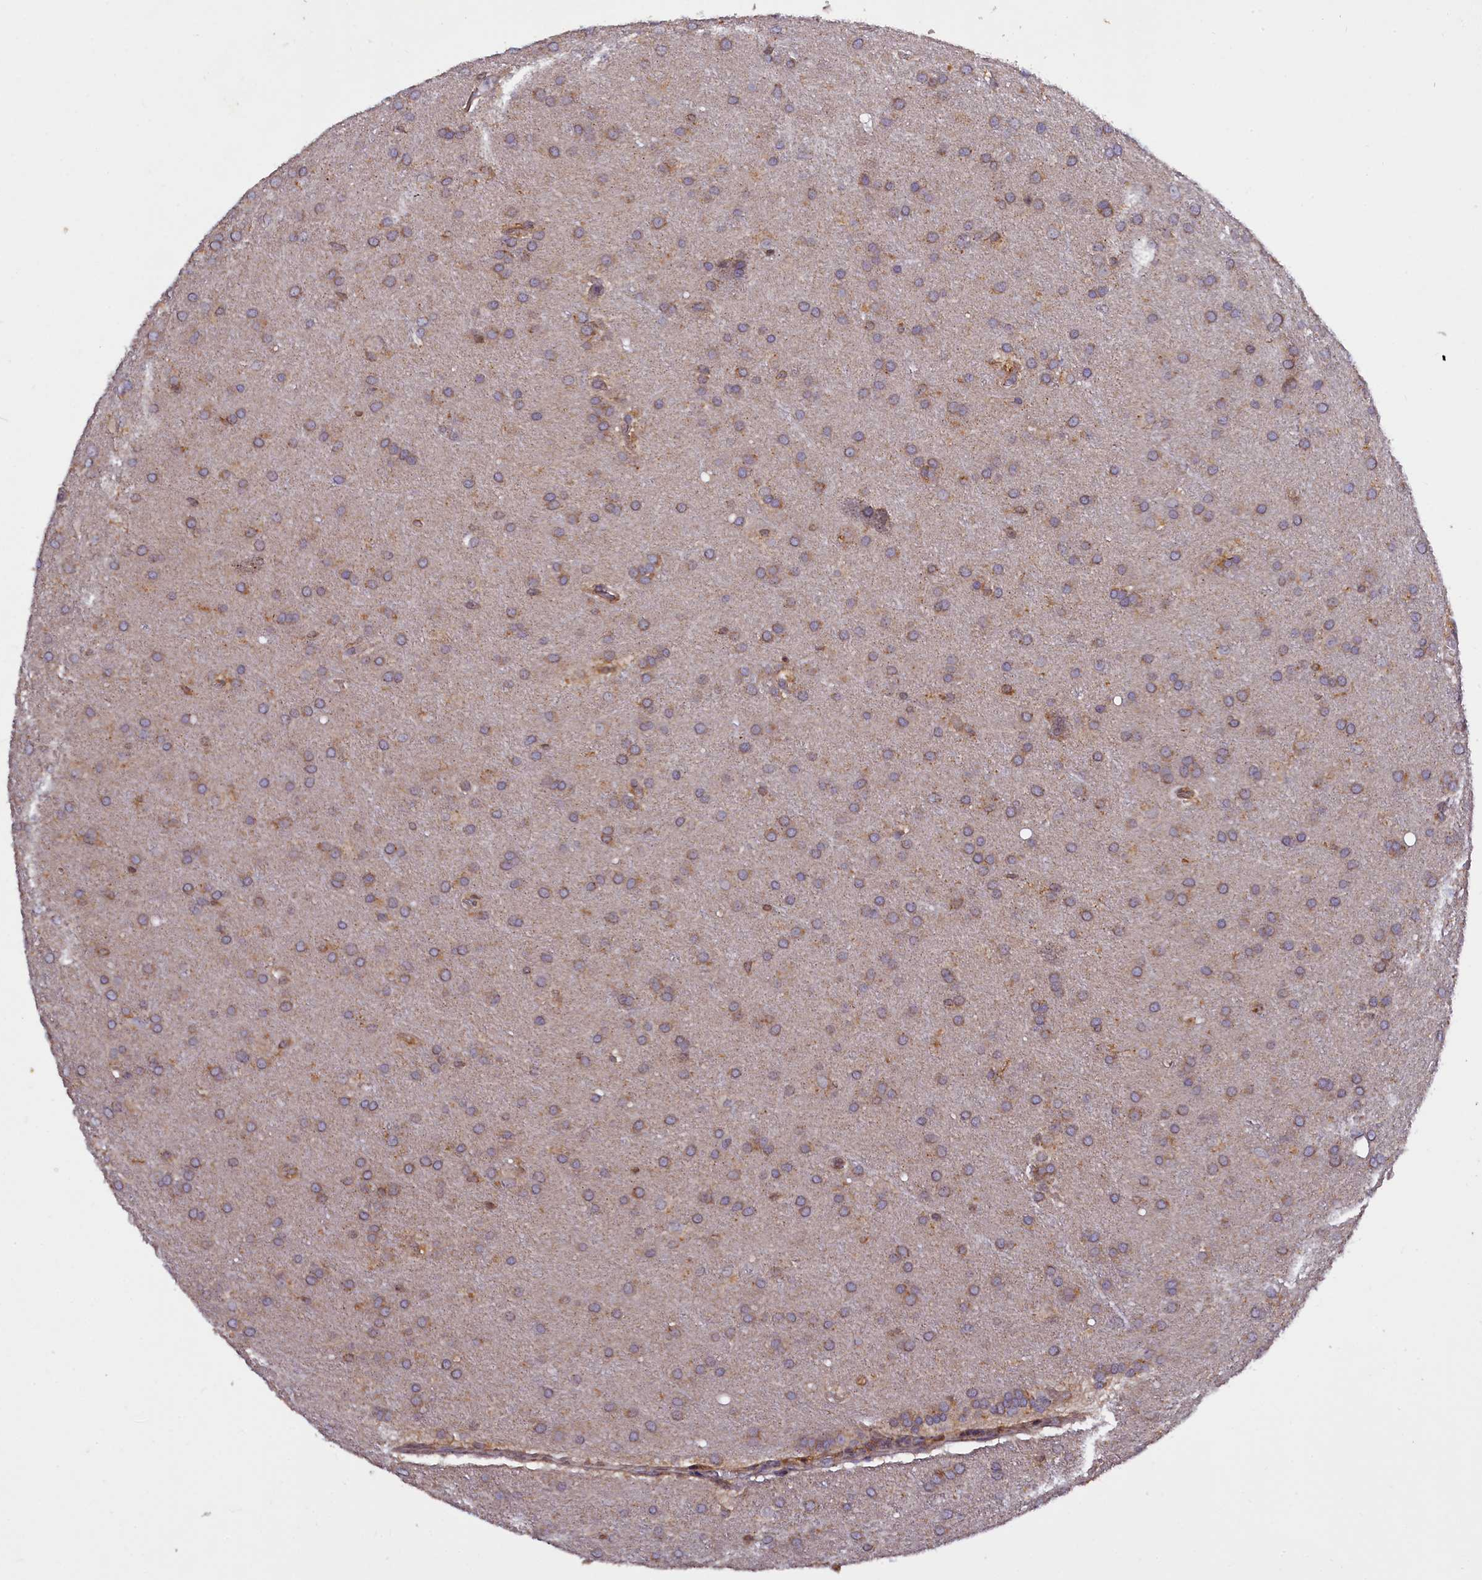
{"staining": {"intensity": "weak", "quantity": "25%-75%", "location": "cytoplasmic/membranous"}, "tissue": "glioma", "cell_type": "Tumor cells", "image_type": "cancer", "snomed": [{"axis": "morphology", "description": "Glioma, malignant, Low grade"}, {"axis": "topography", "description": "Brain"}], "caption": "DAB (3,3'-diaminobenzidine) immunohistochemical staining of human glioma reveals weak cytoplasmic/membranous protein expression in approximately 25%-75% of tumor cells.", "gene": "NAIP", "patient": {"sex": "female", "age": 32}}